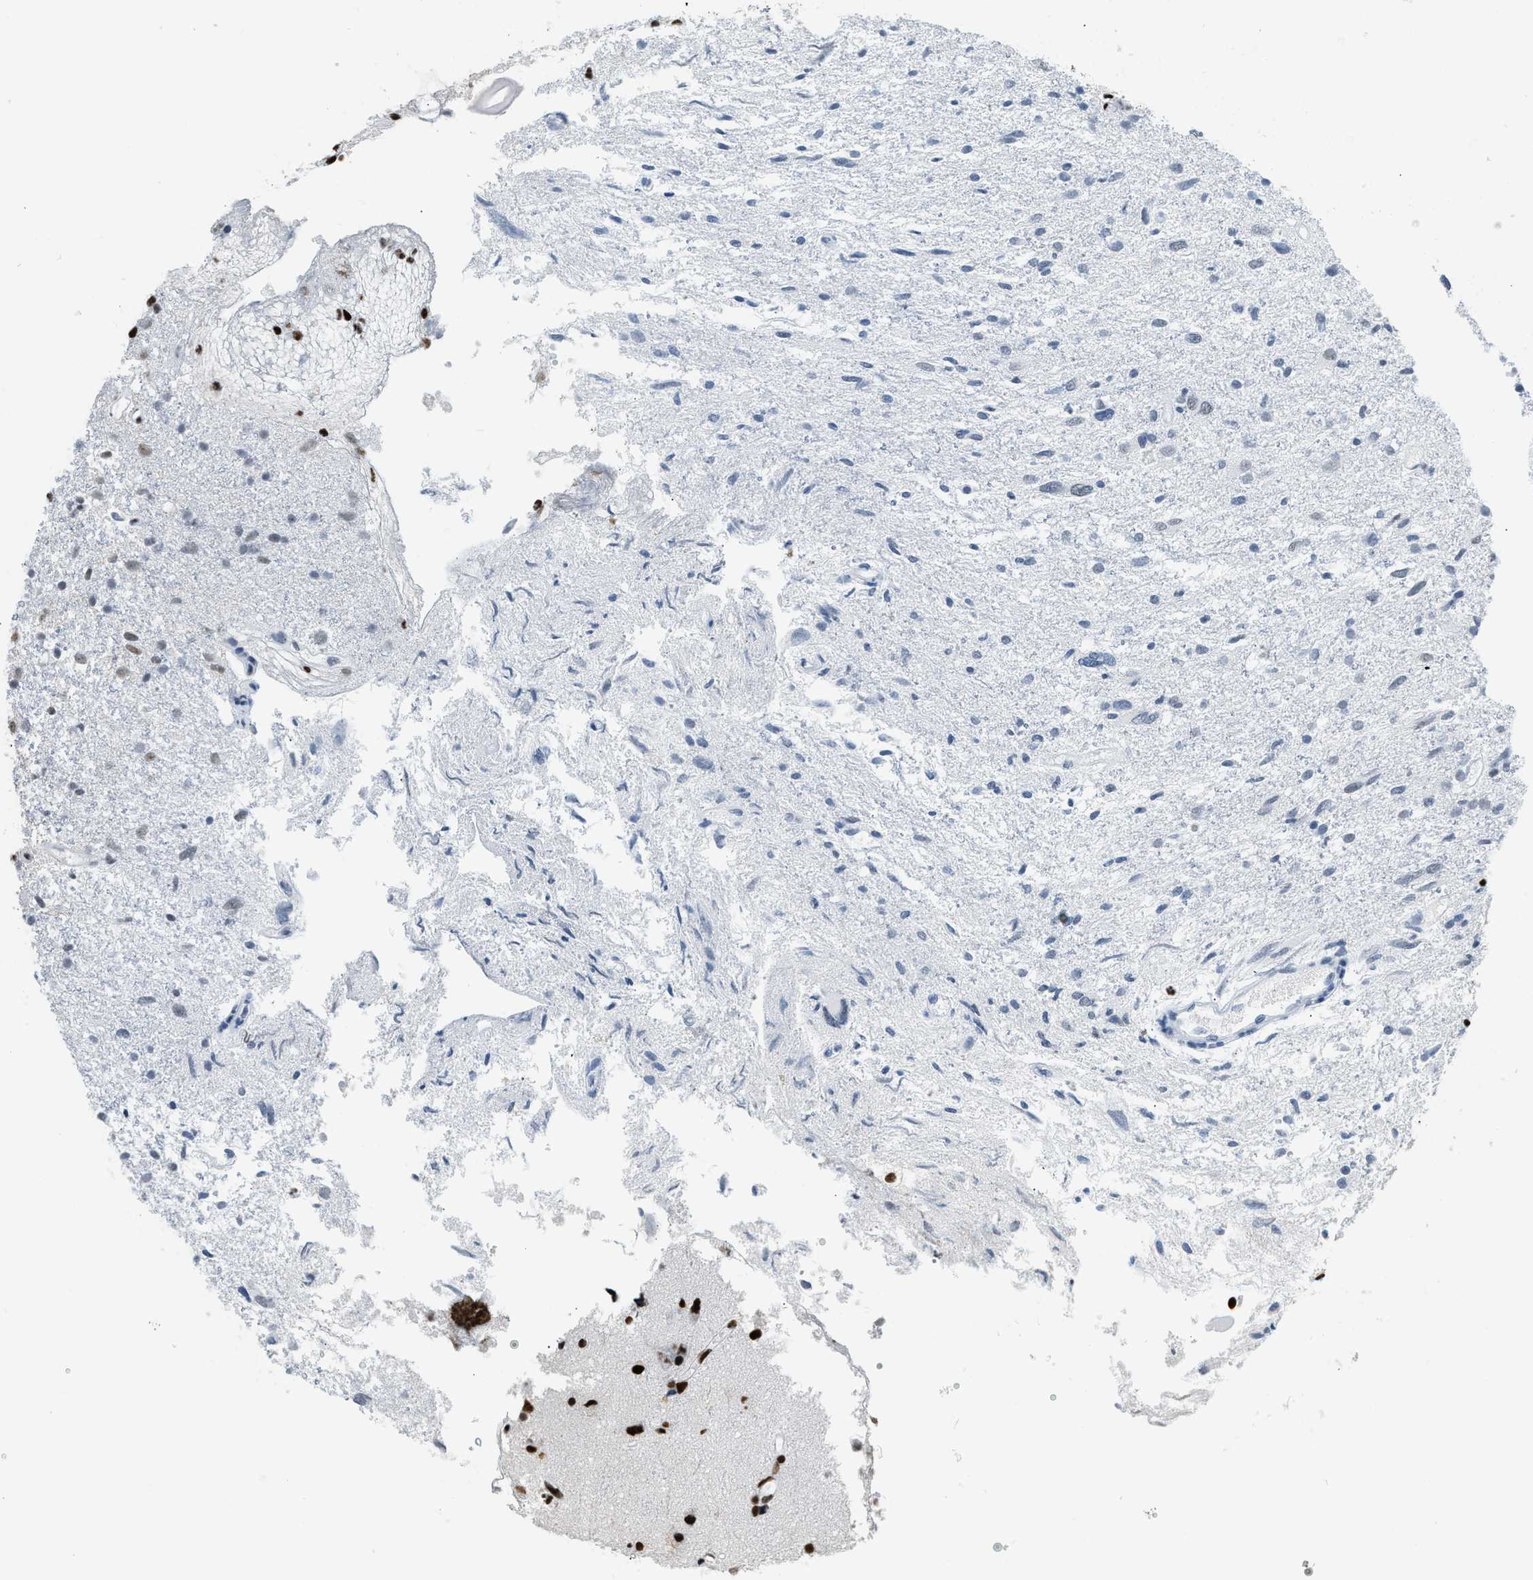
{"staining": {"intensity": "strong", "quantity": "<25%", "location": "nuclear"}, "tissue": "glioma", "cell_type": "Tumor cells", "image_type": "cancer", "snomed": [{"axis": "morphology", "description": "Glioma, malignant, High grade"}, {"axis": "topography", "description": "Brain"}], "caption": "A brown stain highlights strong nuclear positivity of a protein in glioma tumor cells.", "gene": "PIF1", "patient": {"sex": "female", "age": 59}}